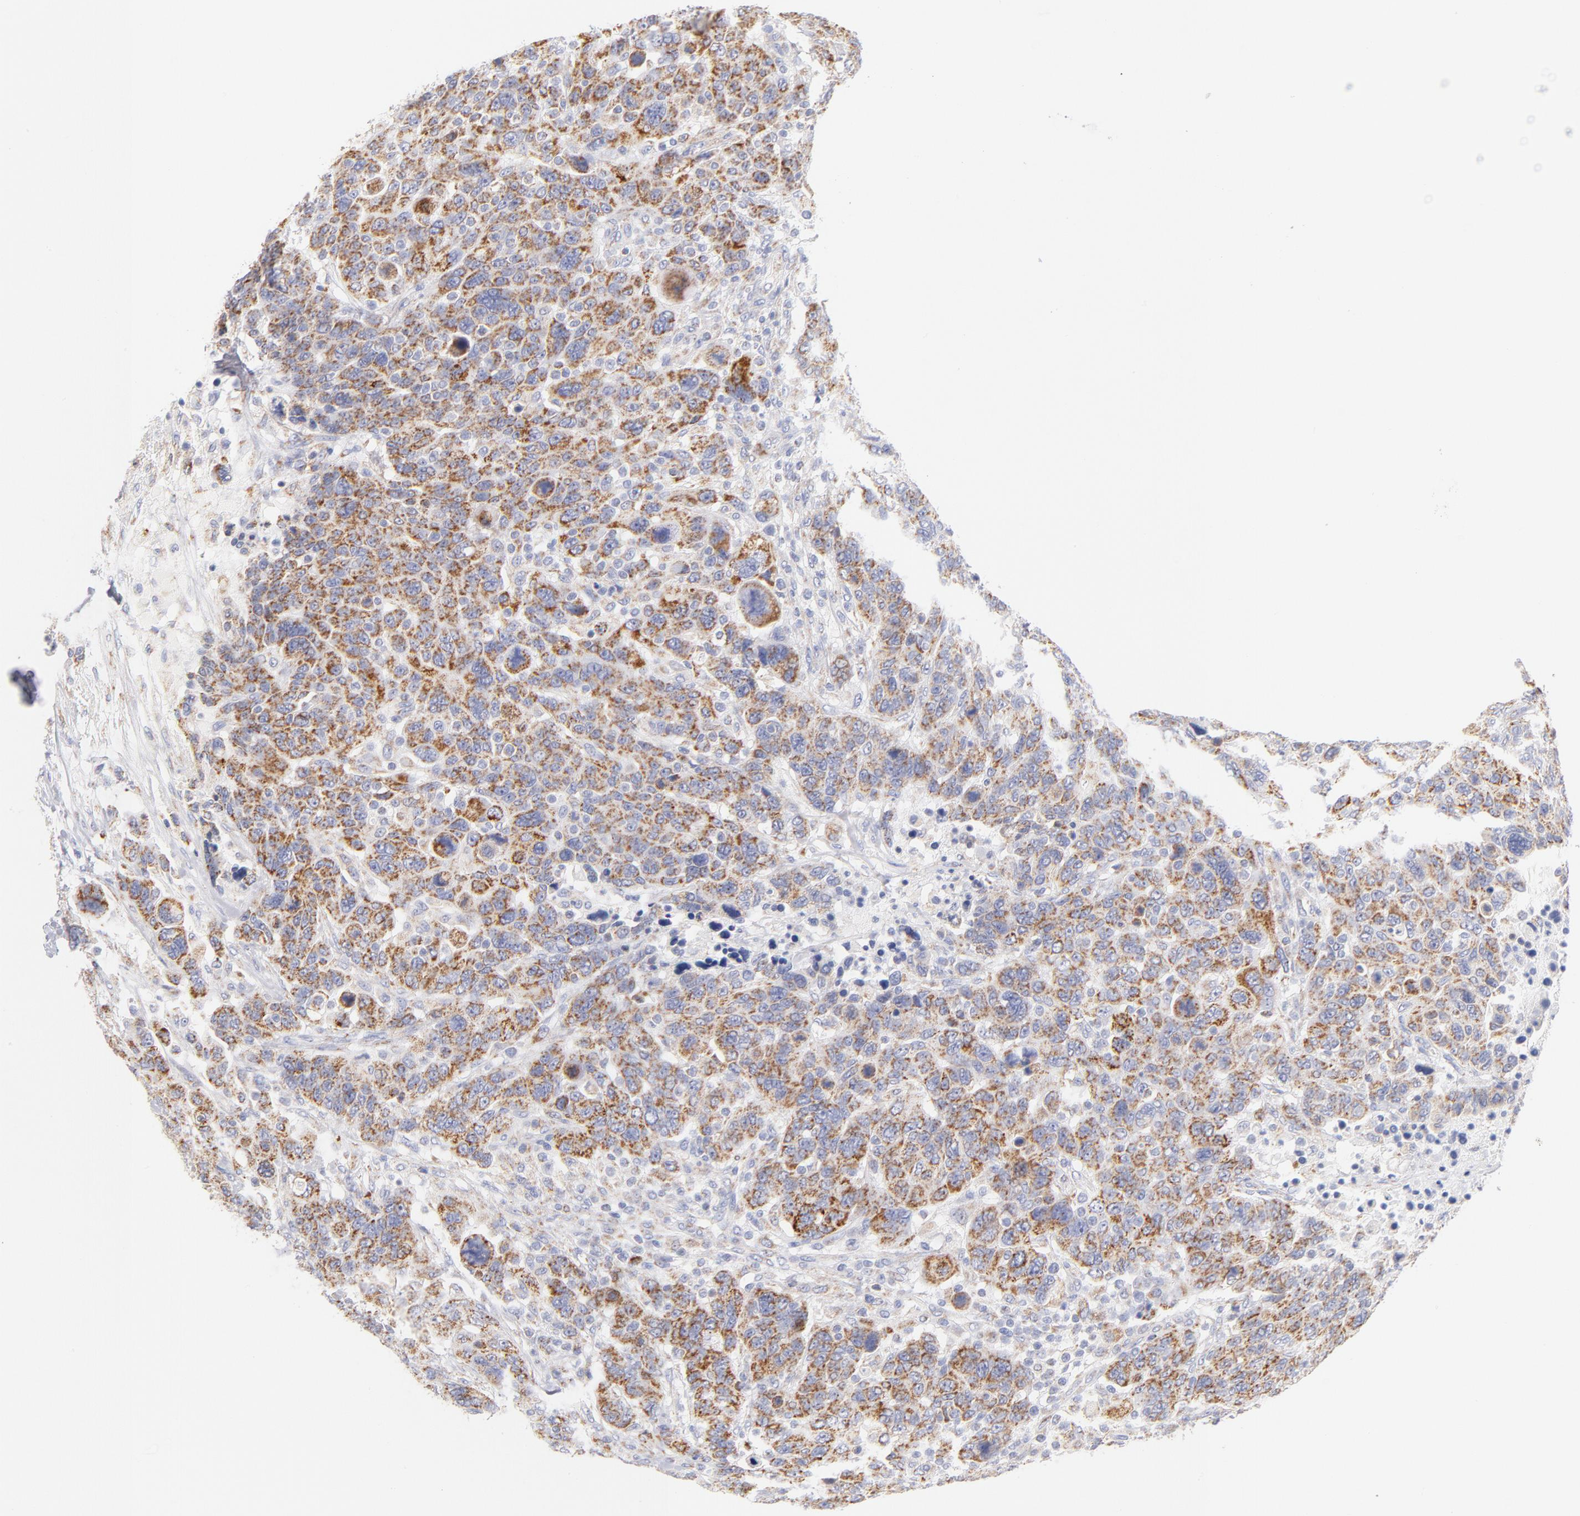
{"staining": {"intensity": "moderate", "quantity": ">75%", "location": "cytoplasmic/membranous"}, "tissue": "breast cancer", "cell_type": "Tumor cells", "image_type": "cancer", "snomed": [{"axis": "morphology", "description": "Duct carcinoma"}, {"axis": "topography", "description": "Breast"}], "caption": "About >75% of tumor cells in human intraductal carcinoma (breast) demonstrate moderate cytoplasmic/membranous protein staining as visualized by brown immunohistochemical staining.", "gene": "AIFM1", "patient": {"sex": "female", "age": 37}}